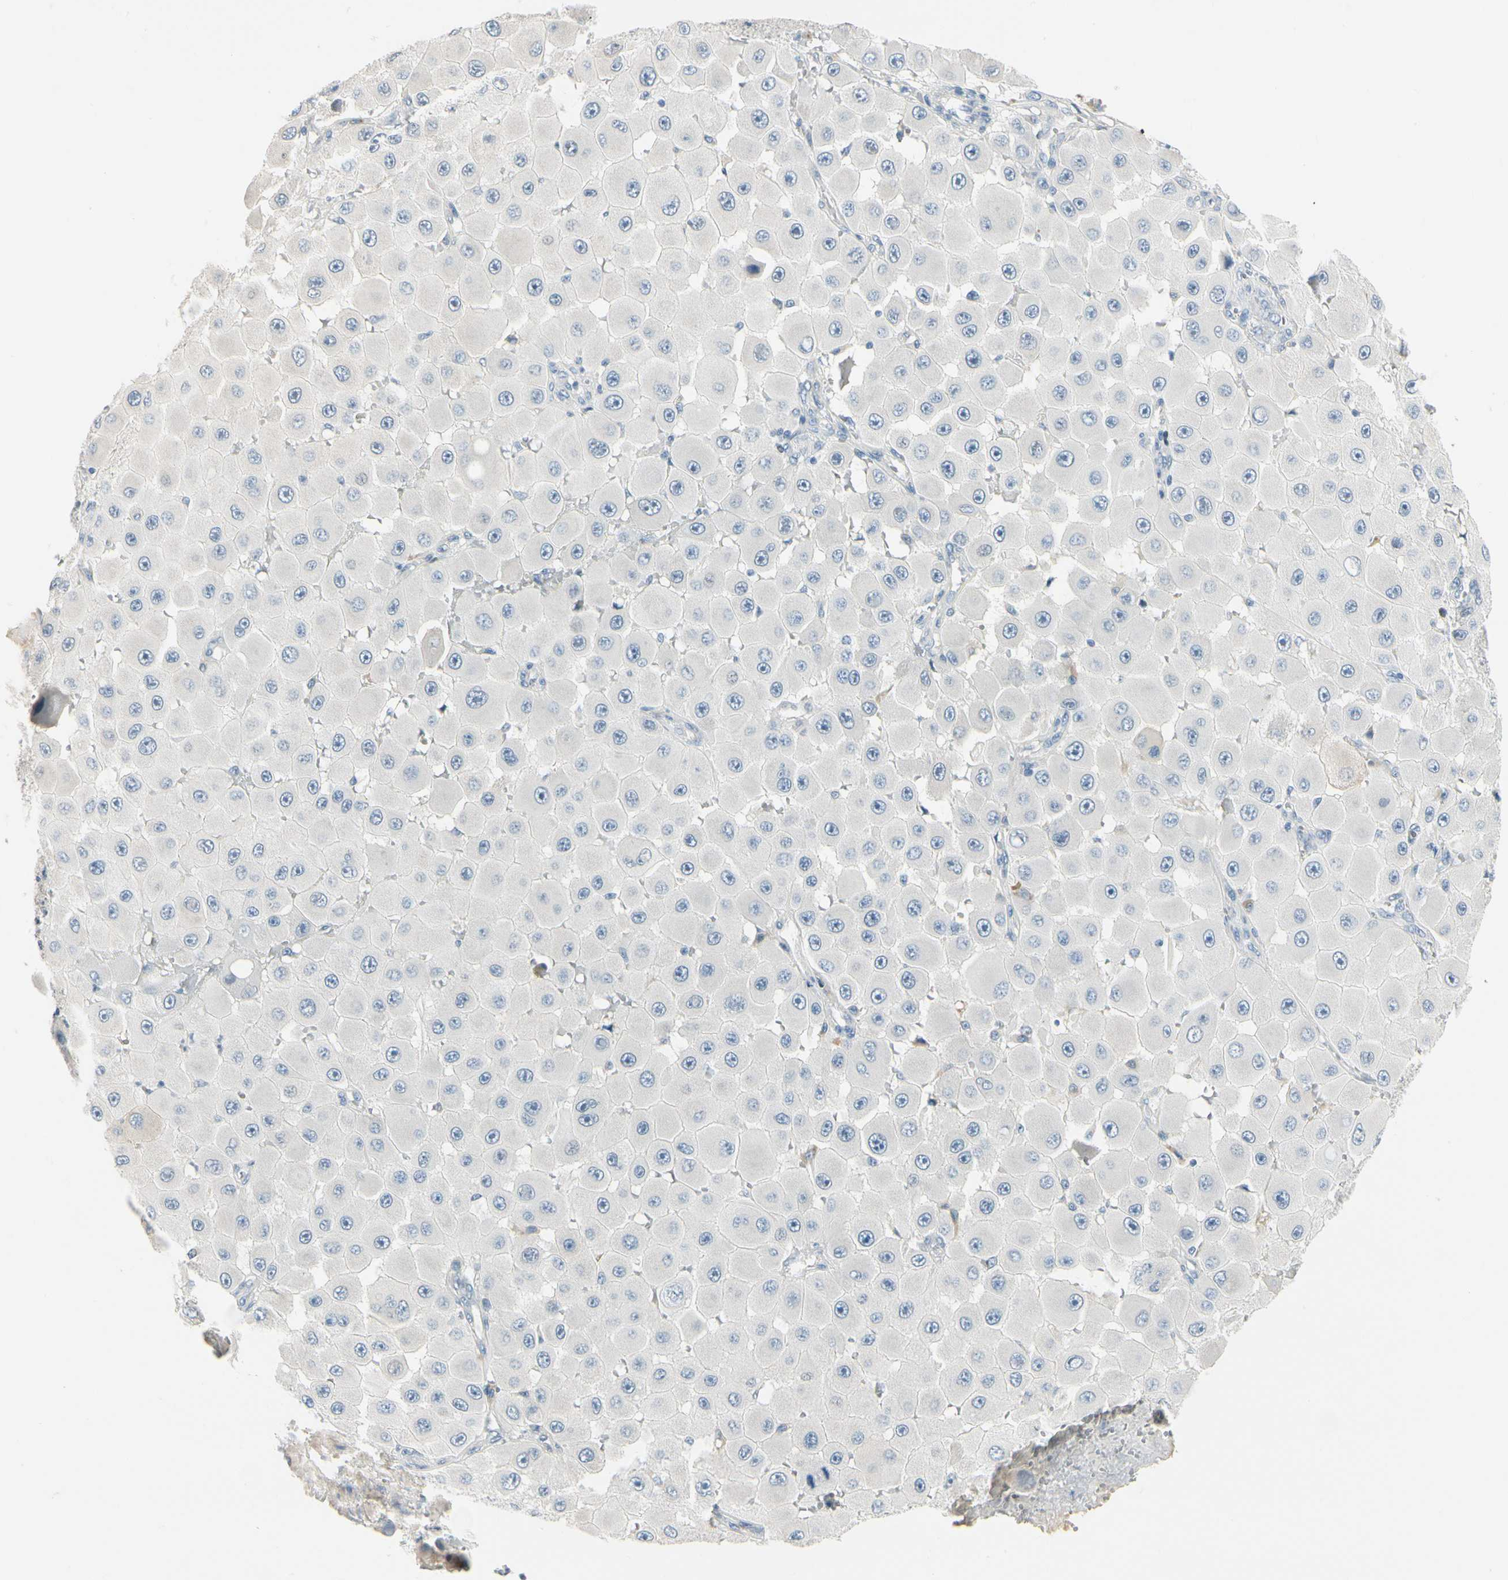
{"staining": {"intensity": "negative", "quantity": "none", "location": "none"}, "tissue": "melanoma", "cell_type": "Tumor cells", "image_type": "cancer", "snomed": [{"axis": "morphology", "description": "Malignant melanoma, NOS"}, {"axis": "topography", "description": "Skin"}], "caption": "Immunohistochemical staining of human melanoma exhibits no significant staining in tumor cells. (DAB (3,3'-diaminobenzidine) immunohistochemistry (IHC) visualized using brightfield microscopy, high magnification).", "gene": "SPINK4", "patient": {"sex": "female", "age": 81}}